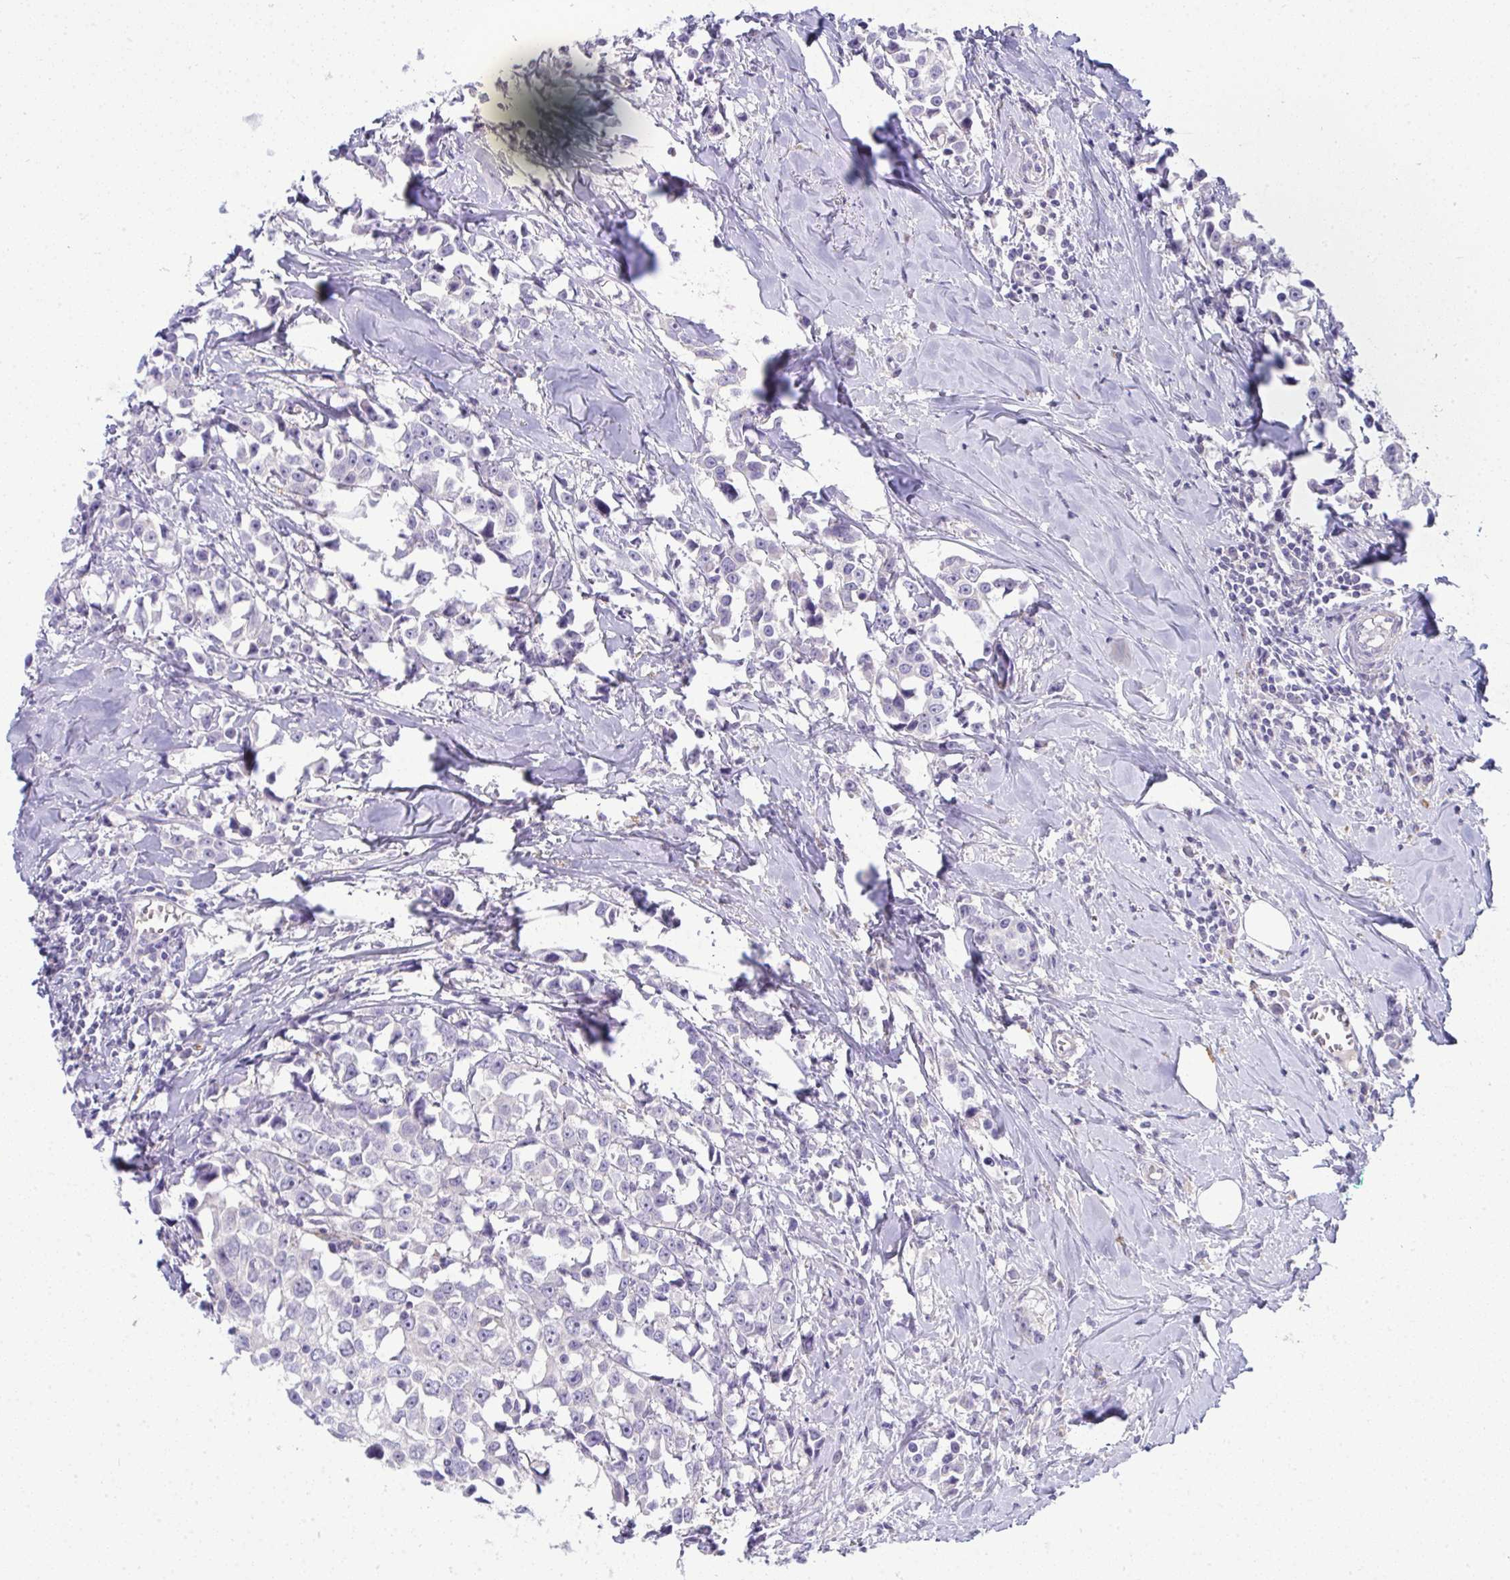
{"staining": {"intensity": "negative", "quantity": "none", "location": "none"}, "tissue": "breast cancer", "cell_type": "Tumor cells", "image_type": "cancer", "snomed": [{"axis": "morphology", "description": "Duct carcinoma"}, {"axis": "topography", "description": "Breast"}], "caption": "High power microscopy histopathology image of an IHC histopathology image of breast cancer (intraductal carcinoma), revealing no significant staining in tumor cells.", "gene": "SPTB", "patient": {"sex": "female", "age": 80}}